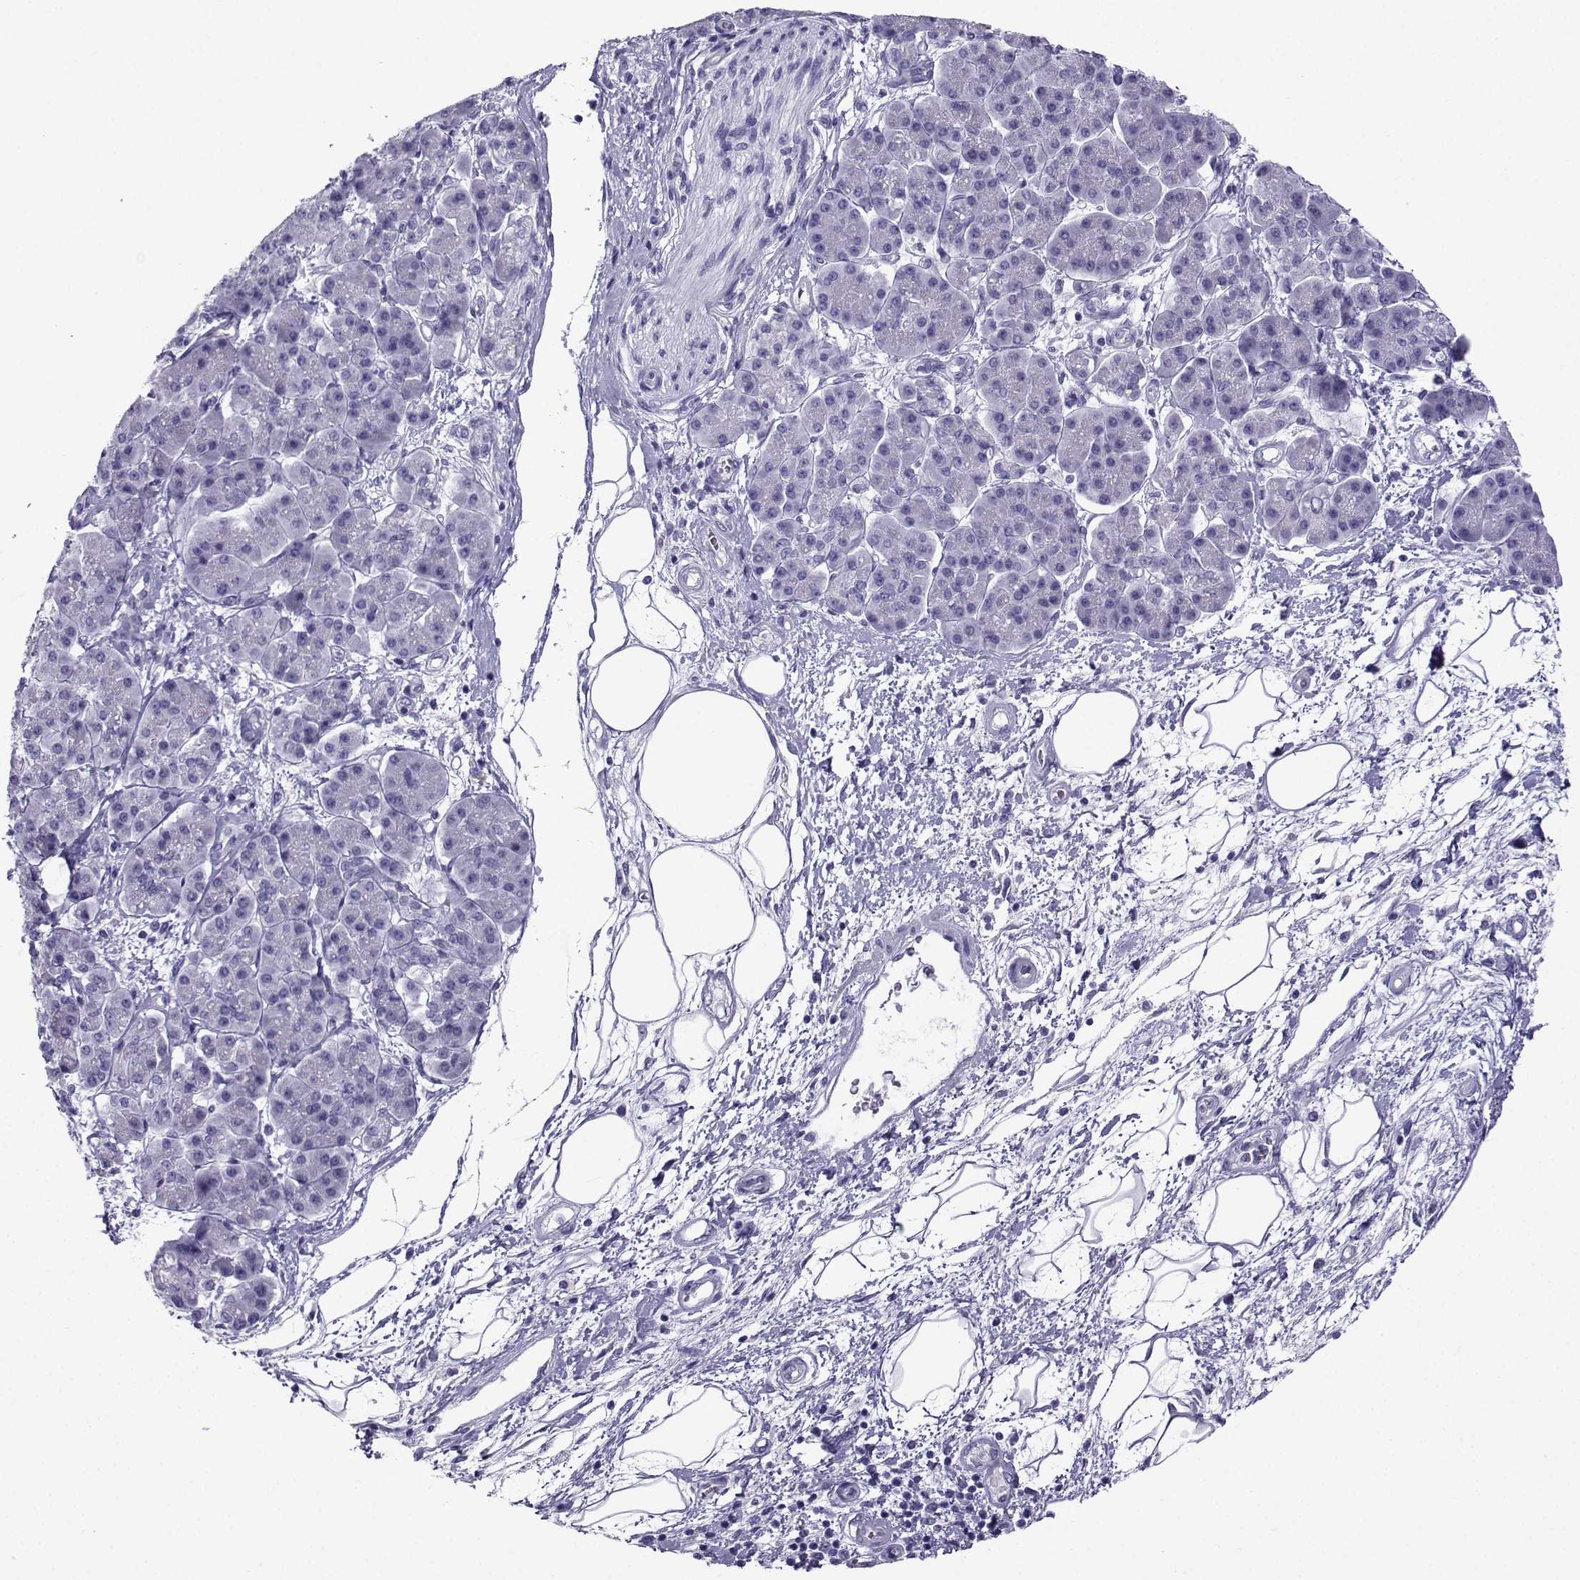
{"staining": {"intensity": "negative", "quantity": "none", "location": "none"}, "tissue": "pancreatic cancer", "cell_type": "Tumor cells", "image_type": "cancer", "snomed": [{"axis": "morphology", "description": "Adenocarcinoma, NOS"}, {"axis": "topography", "description": "Pancreas"}], "caption": "This image is of pancreatic cancer stained with immunohistochemistry to label a protein in brown with the nuclei are counter-stained blue. There is no positivity in tumor cells.", "gene": "CD109", "patient": {"sex": "female", "age": 73}}